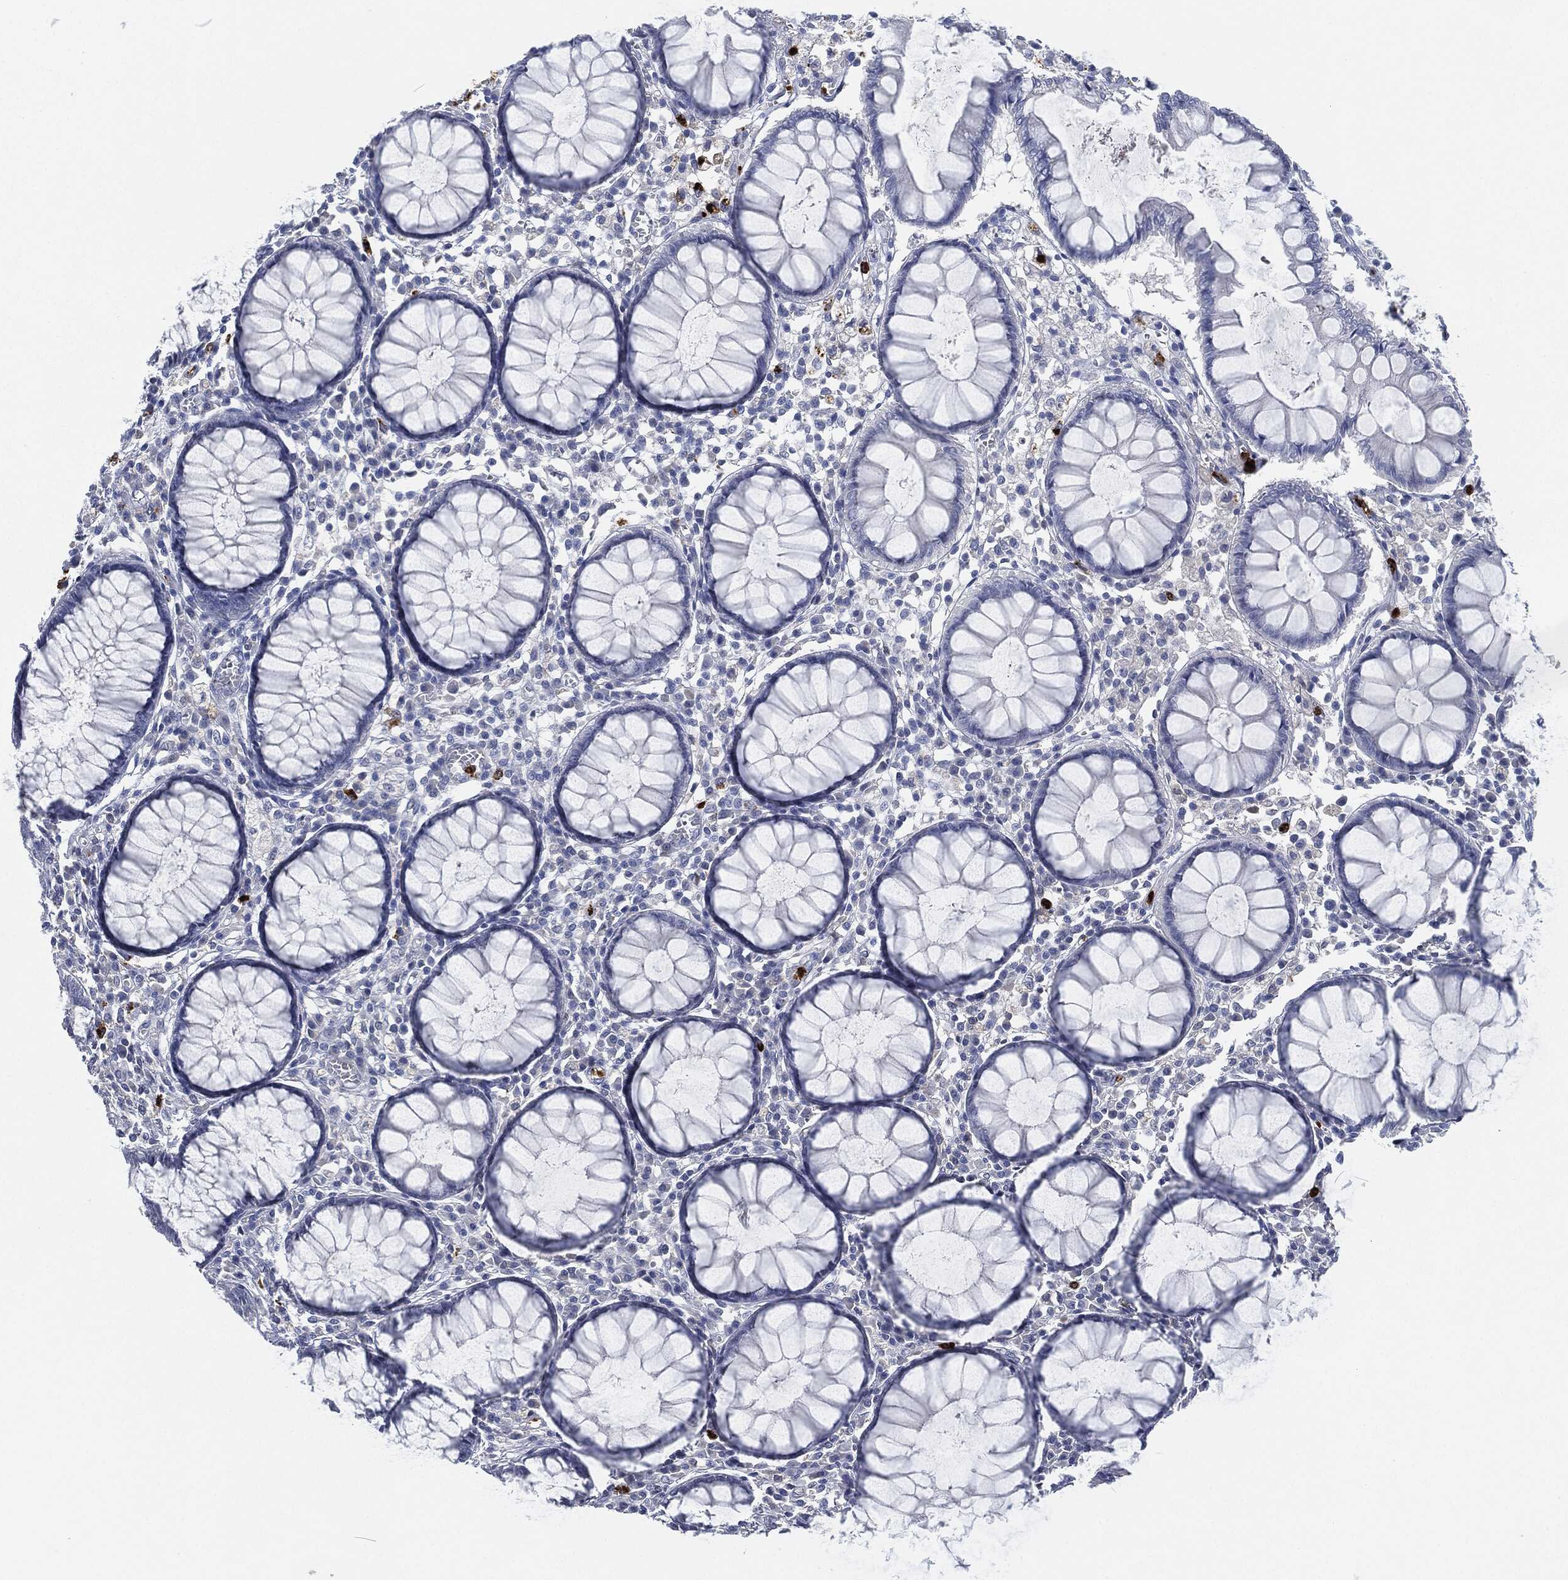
{"staining": {"intensity": "negative", "quantity": "none", "location": "none"}, "tissue": "colon", "cell_type": "Endothelial cells", "image_type": "normal", "snomed": [{"axis": "morphology", "description": "Normal tissue, NOS"}, {"axis": "topography", "description": "Colon"}], "caption": "Immunohistochemistry (IHC) image of unremarkable colon: colon stained with DAB reveals no significant protein positivity in endothelial cells.", "gene": "MPO", "patient": {"sex": "male", "age": 65}}